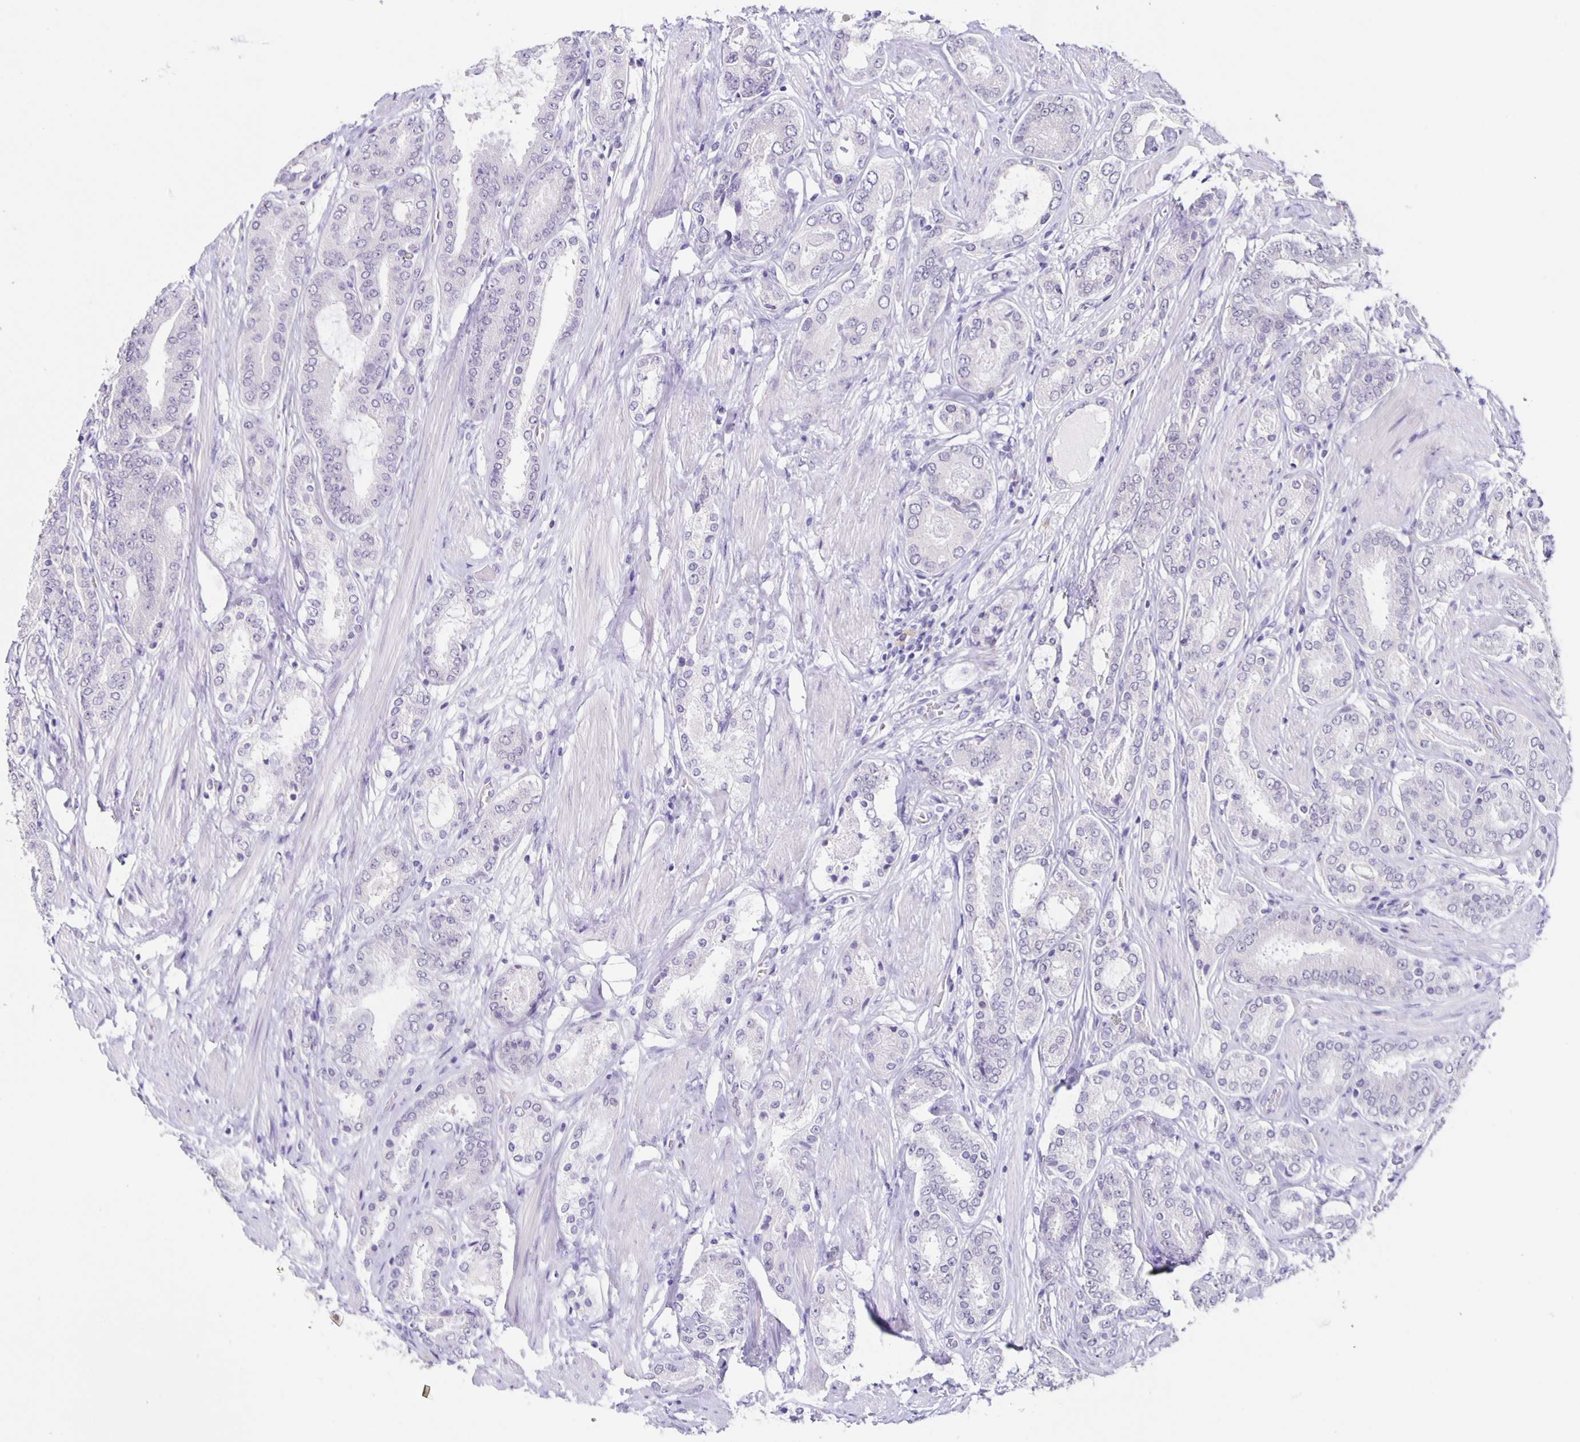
{"staining": {"intensity": "negative", "quantity": "none", "location": "none"}, "tissue": "prostate cancer", "cell_type": "Tumor cells", "image_type": "cancer", "snomed": [{"axis": "morphology", "description": "Adenocarcinoma, High grade"}, {"axis": "topography", "description": "Prostate"}], "caption": "The immunohistochemistry image has no significant positivity in tumor cells of prostate cancer (adenocarcinoma (high-grade)) tissue.", "gene": "SLC12A3", "patient": {"sex": "male", "age": 63}}